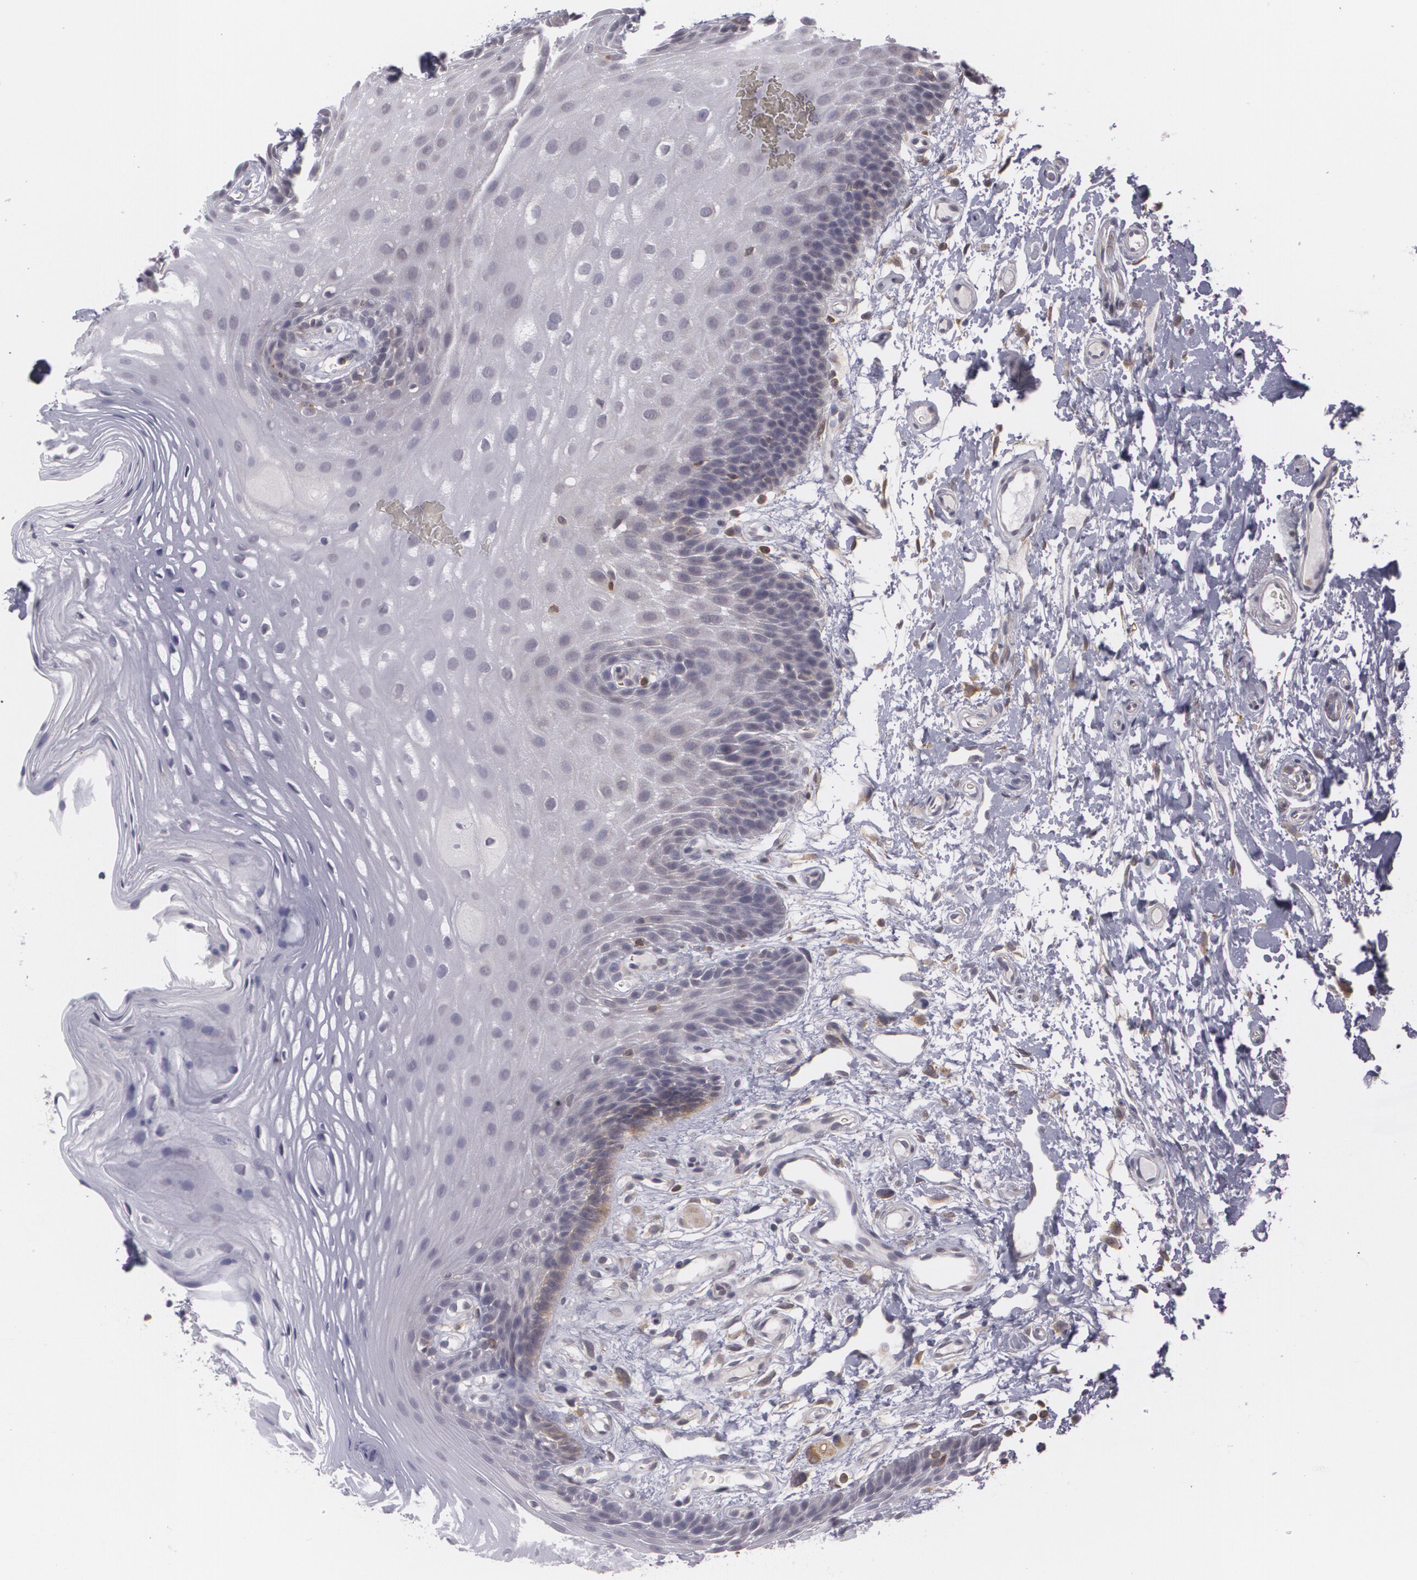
{"staining": {"intensity": "negative", "quantity": "none", "location": "none"}, "tissue": "oral mucosa", "cell_type": "Squamous epithelial cells", "image_type": "normal", "snomed": [{"axis": "morphology", "description": "Normal tissue, NOS"}, {"axis": "topography", "description": "Oral tissue"}], "caption": "DAB immunohistochemical staining of unremarkable oral mucosa exhibits no significant expression in squamous epithelial cells. The staining was performed using DAB to visualize the protein expression in brown, while the nuclei were stained in blue with hematoxylin (Magnification: 20x).", "gene": "BIN1", "patient": {"sex": "male", "age": 62}}